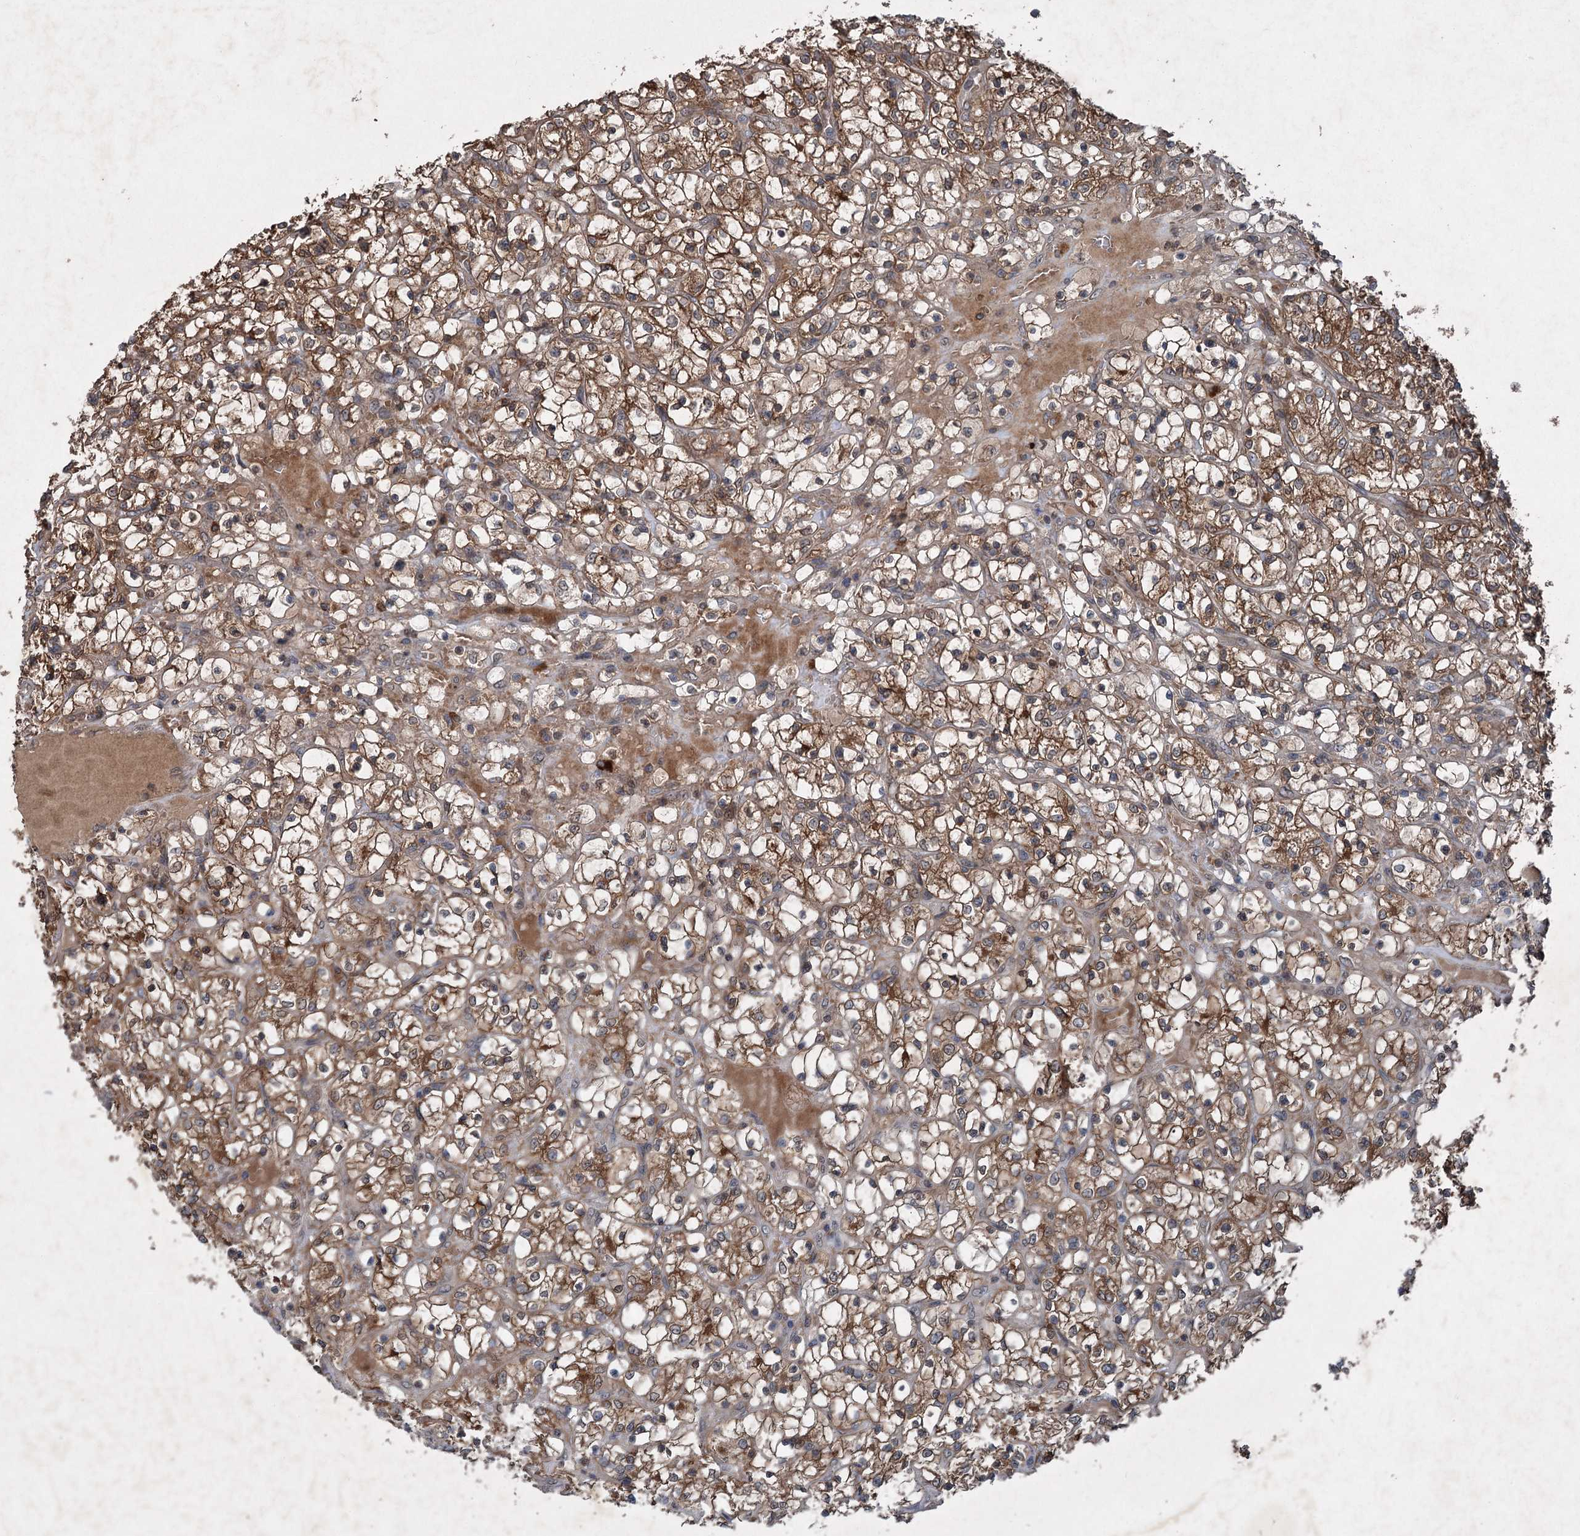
{"staining": {"intensity": "moderate", "quantity": ">75%", "location": "cytoplasmic/membranous"}, "tissue": "renal cancer", "cell_type": "Tumor cells", "image_type": "cancer", "snomed": [{"axis": "morphology", "description": "Adenocarcinoma, NOS"}, {"axis": "topography", "description": "Kidney"}], "caption": "IHC (DAB (3,3'-diaminobenzidine)) staining of renal cancer exhibits moderate cytoplasmic/membranous protein positivity in approximately >75% of tumor cells.", "gene": "ALAS1", "patient": {"sex": "female", "age": 69}}